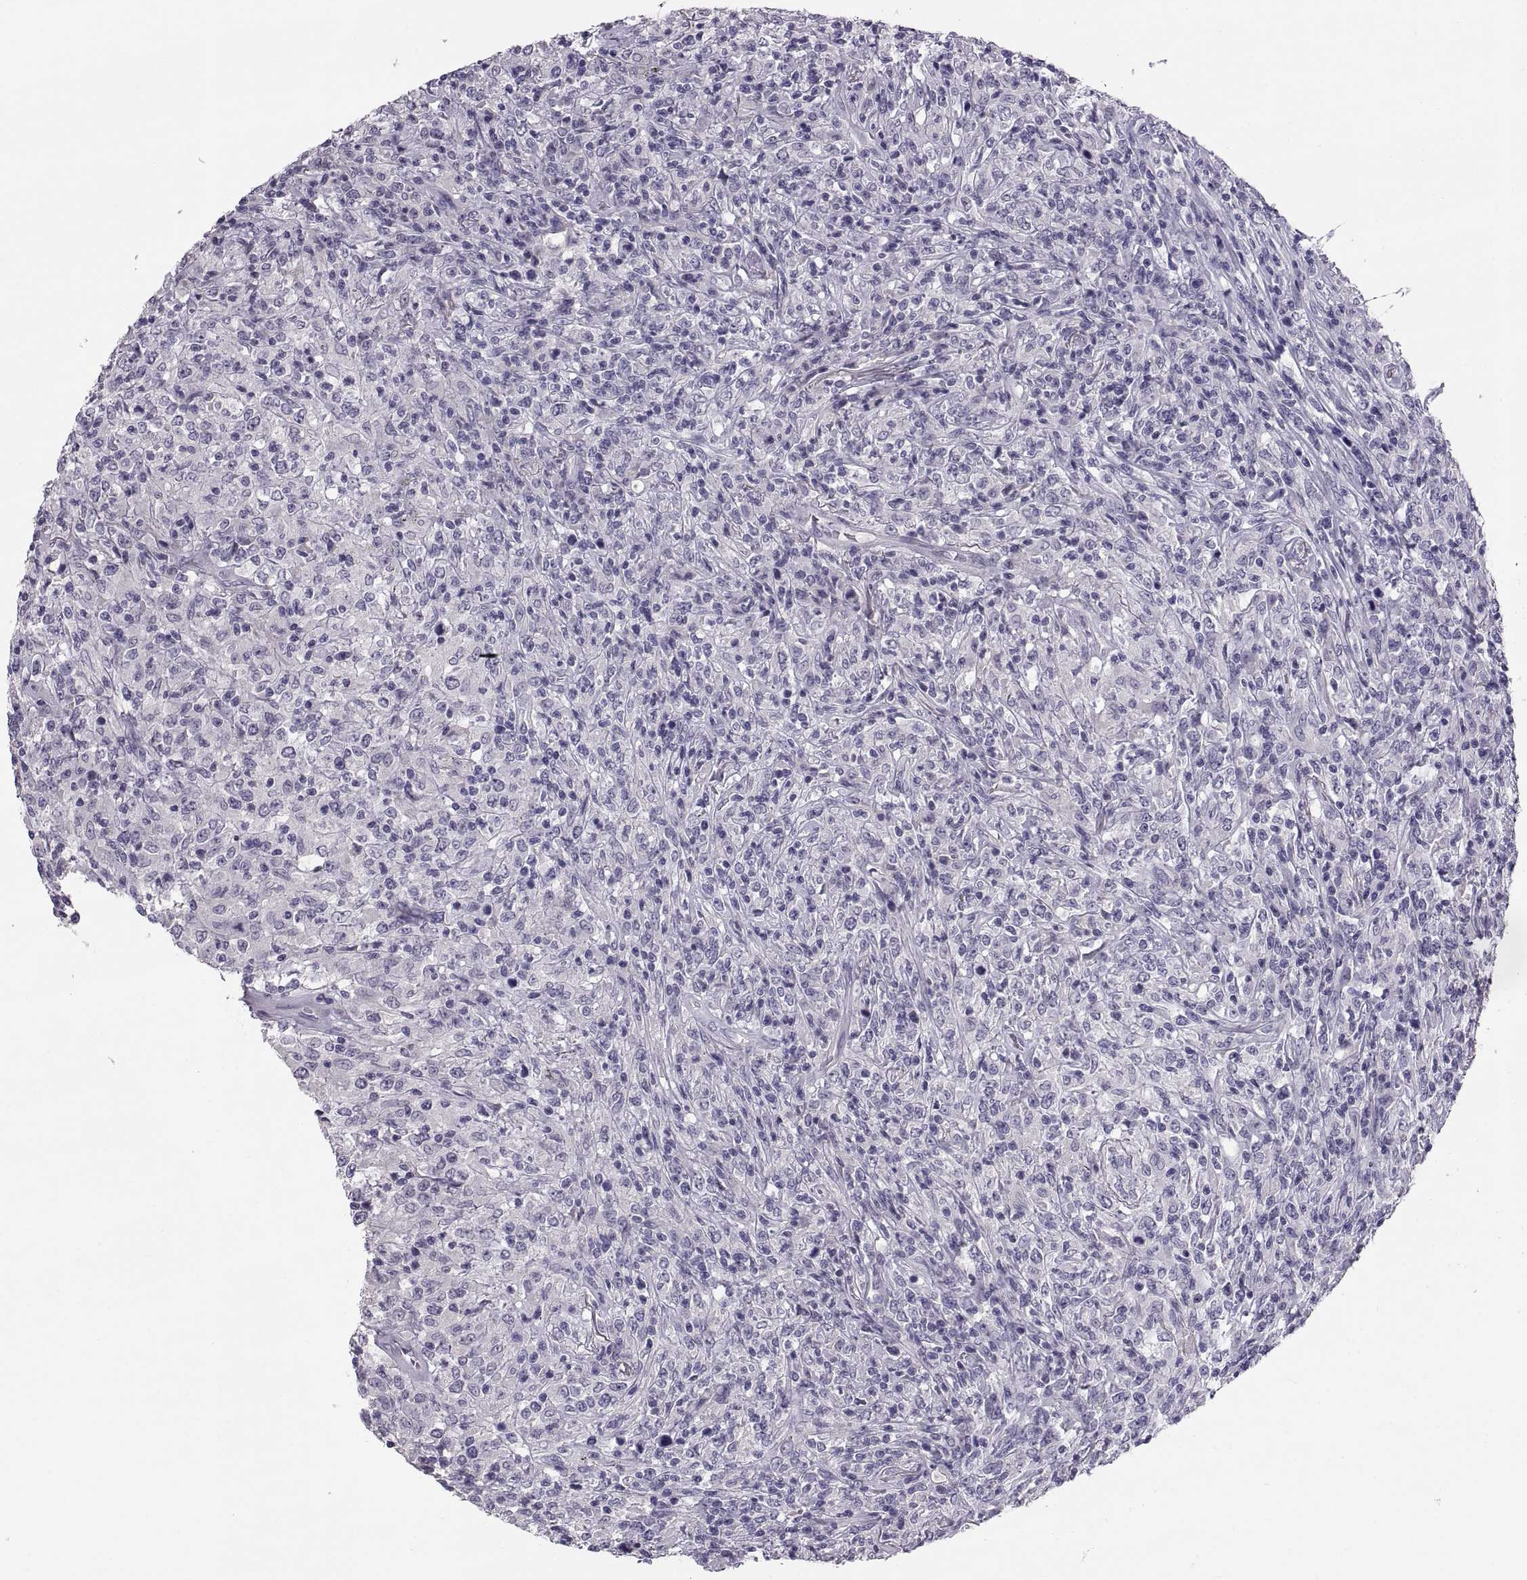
{"staining": {"intensity": "negative", "quantity": "none", "location": "none"}, "tissue": "lymphoma", "cell_type": "Tumor cells", "image_type": "cancer", "snomed": [{"axis": "morphology", "description": "Malignant lymphoma, non-Hodgkin's type, High grade"}, {"axis": "topography", "description": "Lung"}], "caption": "Lymphoma stained for a protein using immunohistochemistry (IHC) displays no expression tumor cells.", "gene": "PTN", "patient": {"sex": "male", "age": 79}}